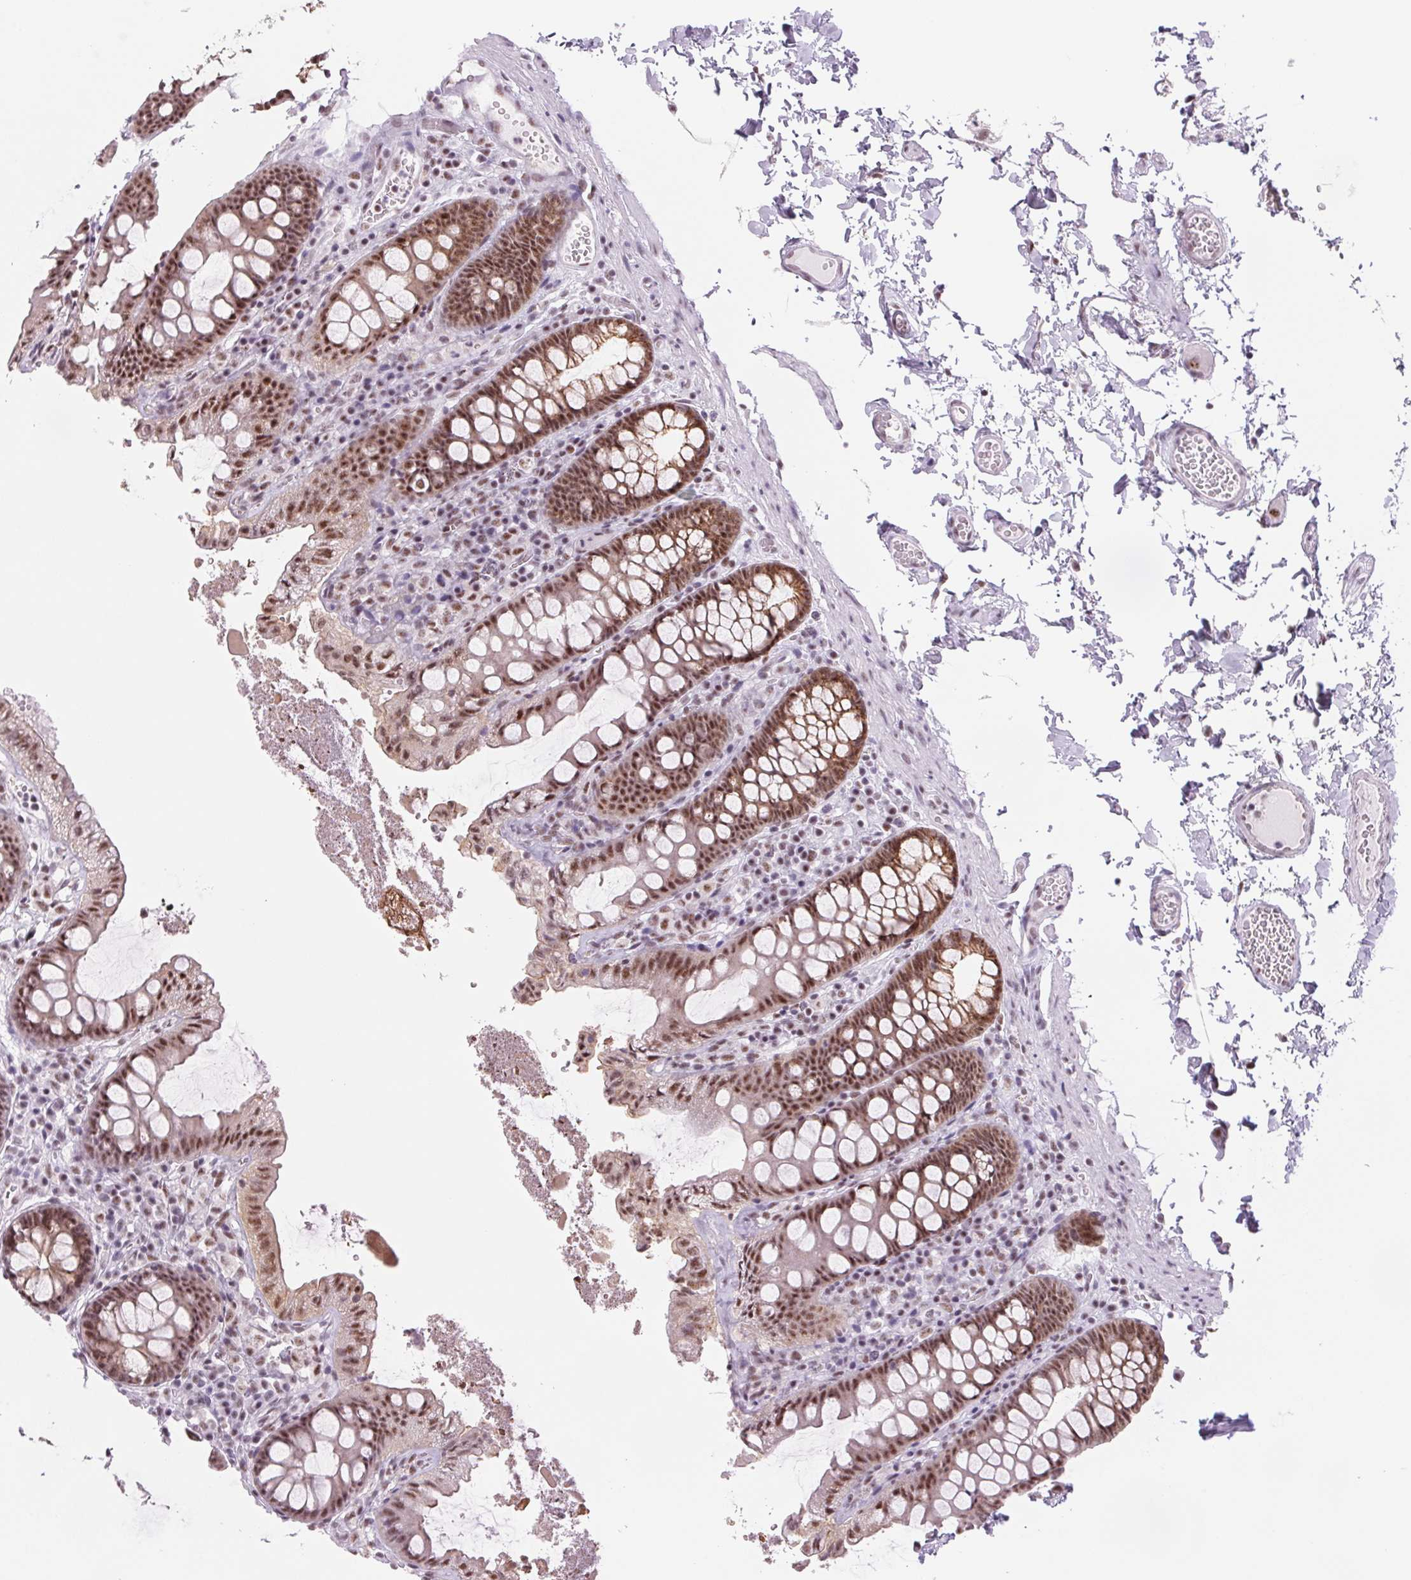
{"staining": {"intensity": "negative", "quantity": "none", "location": "none"}, "tissue": "colon", "cell_type": "Endothelial cells", "image_type": "normal", "snomed": [{"axis": "morphology", "description": "Normal tissue, NOS"}, {"axis": "topography", "description": "Colon"}, {"axis": "topography", "description": "Peripheral nerve tissue"}], "caption": "A photomicrograph of human colon is negative for staining in endothelial cells. (DAB immunohistochemistry (IHC), high magnification).", "gene": "ZC3H14", "patient": {"sex": "male", "age": 84}}